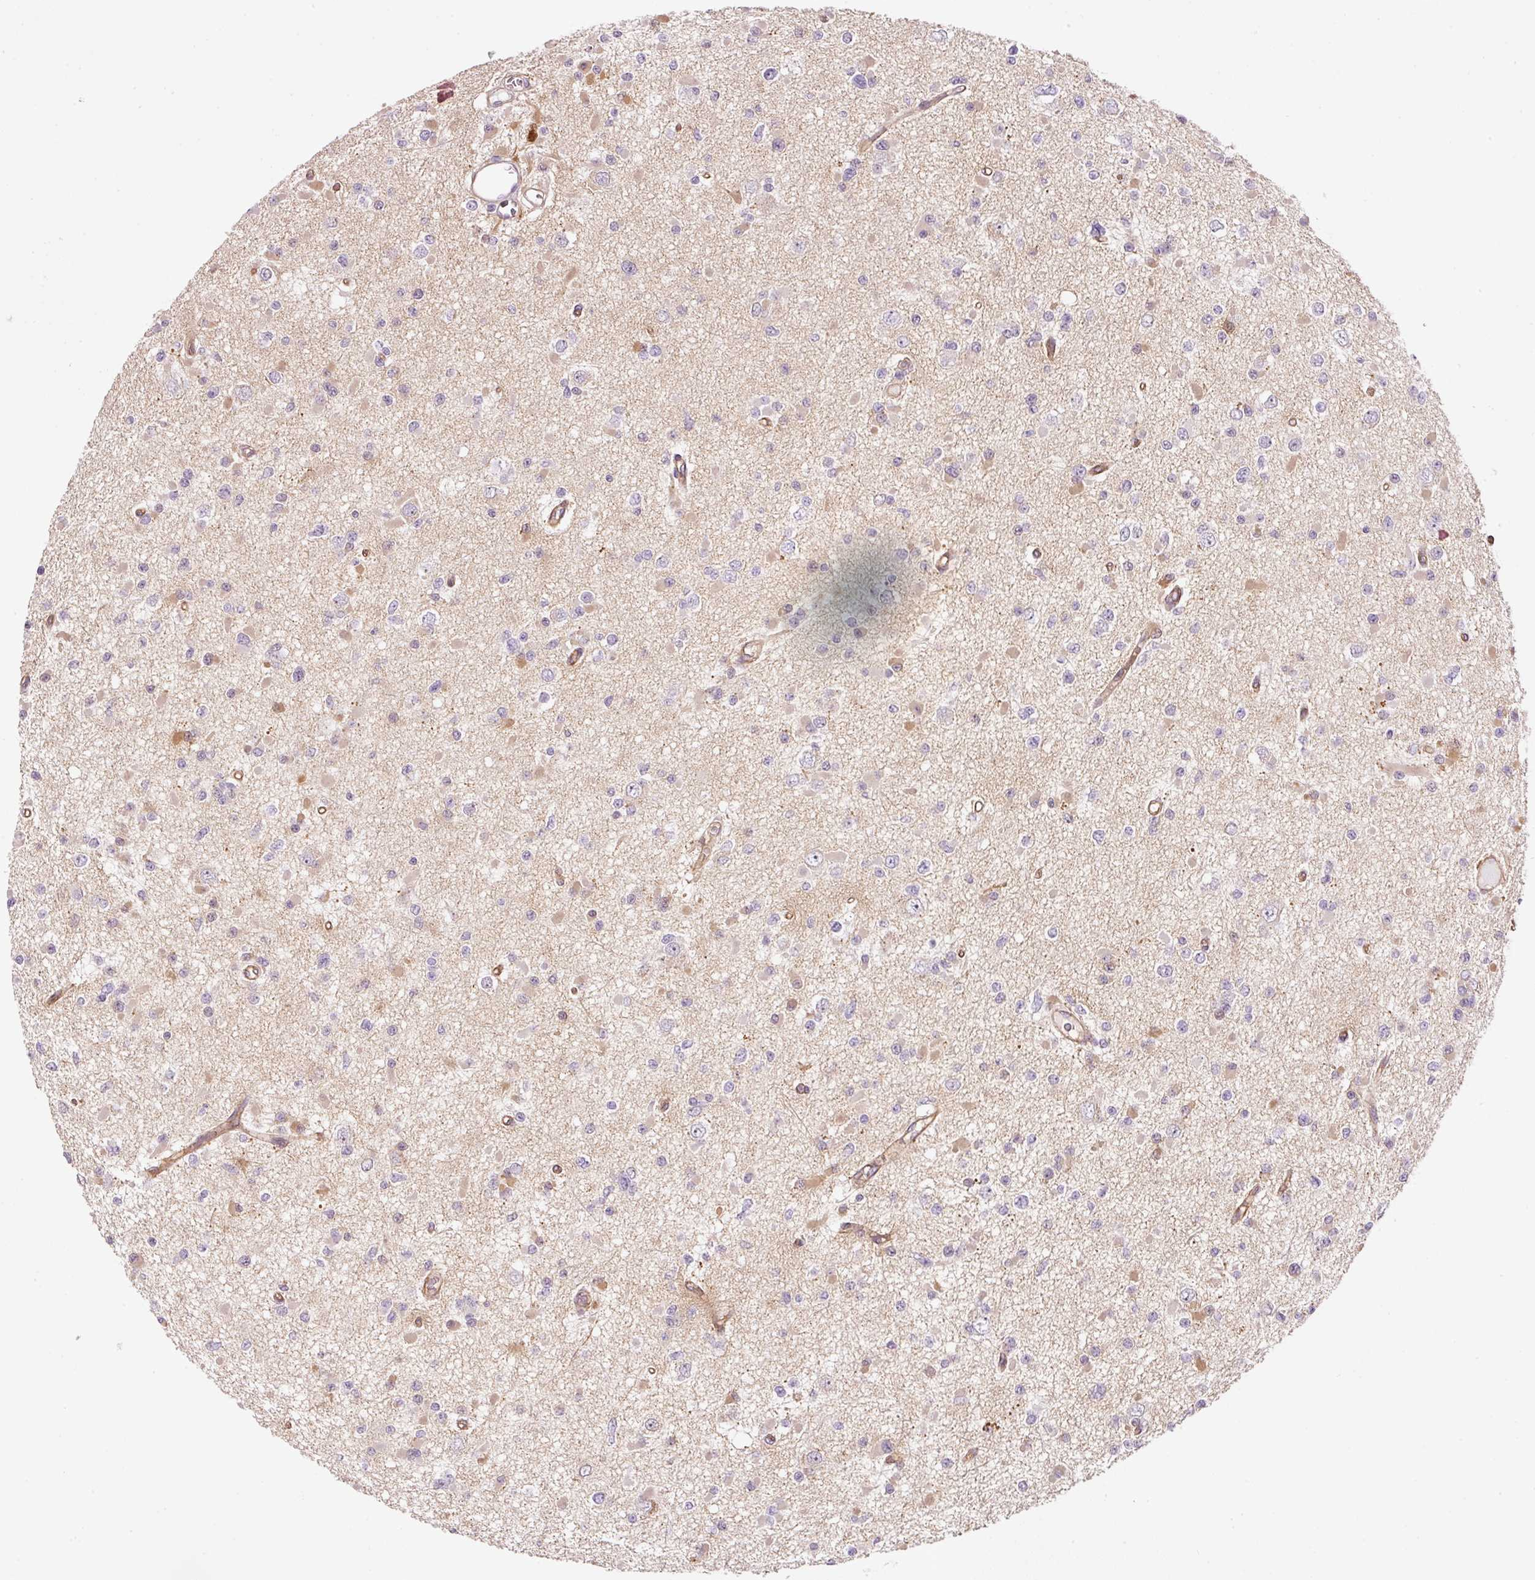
{"staining": {"intensity": "moderate", "quantity": "<25%", "location": "cytoplasmic/membranous"}, "tissue": "glioma", "cell_type": "Tumor cells", "image_type": "cancer", "snomed": [{"axis": "morphology", "description": "Glioma, malignant, Low grade"}, {"axis": "topography", "description": "Brain"}], "caption": "Protein expression analysis of human glioma reveals moderate cytoplasmic/membranous staining in approximately <25% of tumor cells.", "gene": "SOS2", "patient": {"sex": "female", "age": 22}}